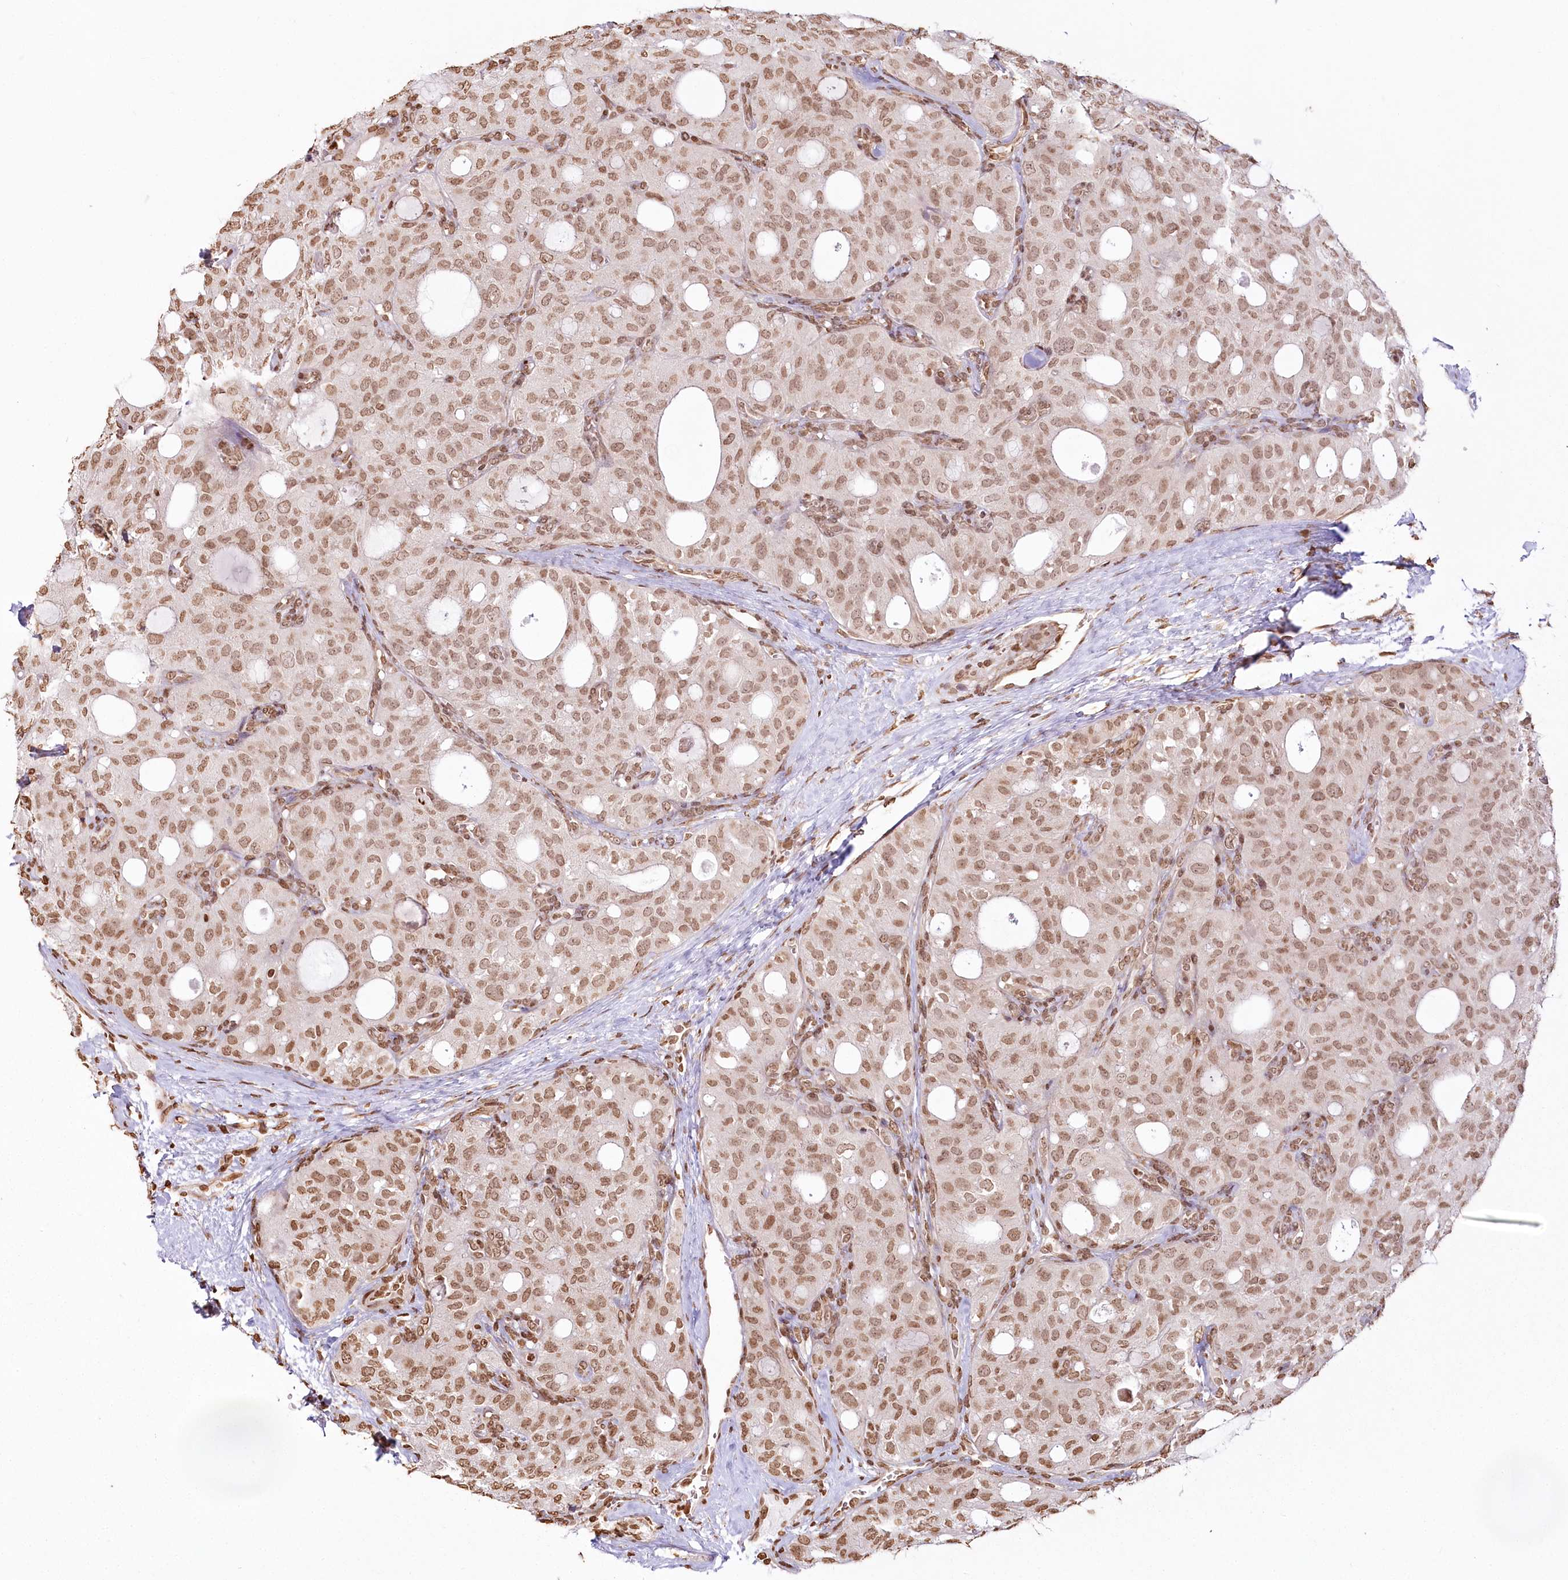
{"staining": {"intensity": "moderate", "quantity": ">75%", "location": "nuclear"}, "tissue": "thyroid cancer", "cell_type": "Tumor cells", "image_type": "cancer", "snomed": [{"axis": "morphology", "description": "Follicular adenoma carcinoma, NOS"}, {"axis": "topography", "description": "Thyroid gland"}], "caption": "Moderate nuclear protein staining is seen in approximately >75% of tumor cells in thyroid cancer.", "gene": "FAM13A", "patient": {"sex": "male", "age": 75}}